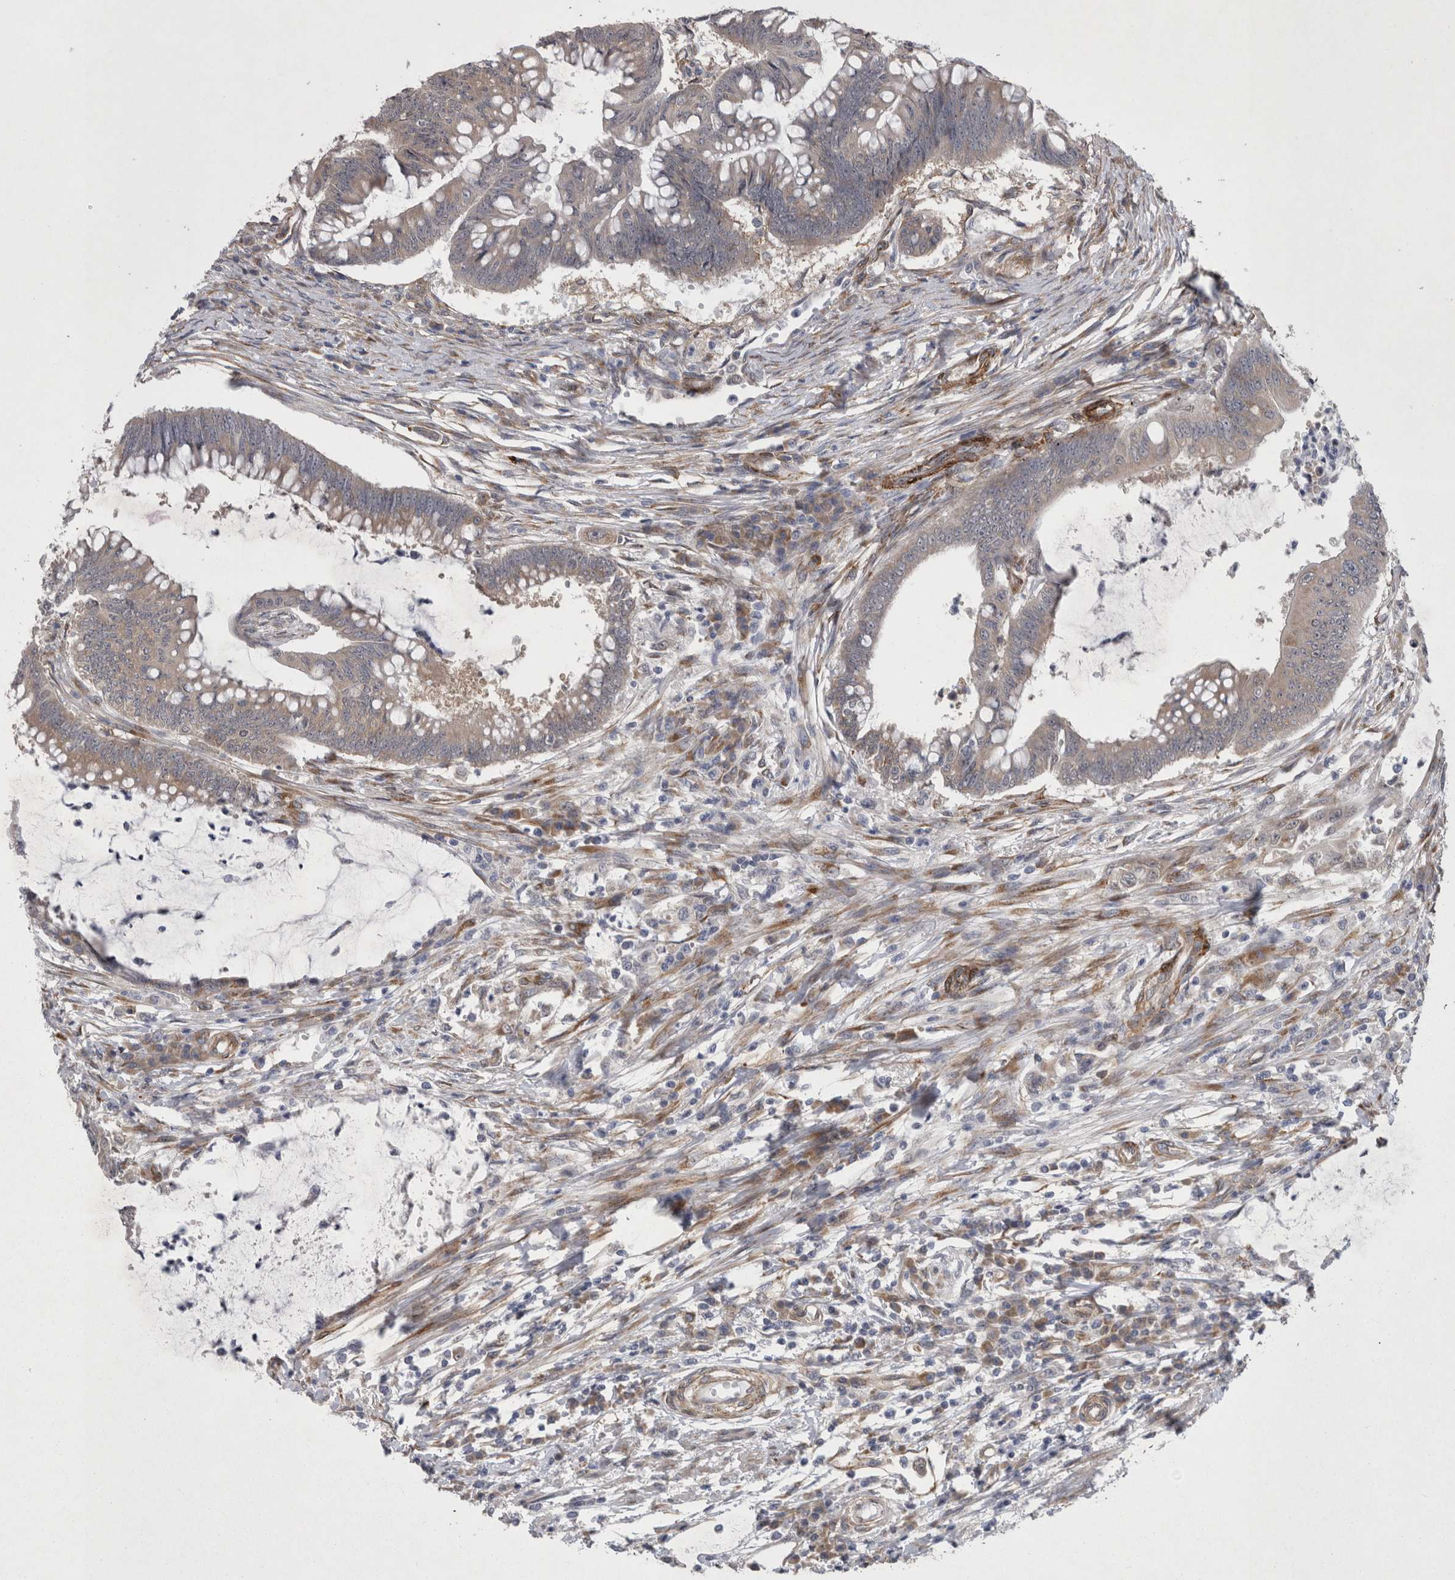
{"staining": {"intensity": "weak", "quantity": "25%-75%", "location": "cytoplasmic/membranous"}, "tissue": "colorectal cancer", "cell_type": "Tumor cells", "image_type": "cancer", "snomed": [{"axis": "morphology", "description": "Adenoma, NOS"}, {"axis": "morphology", "description": "Adenocarcinoma, NOS"}, {"axis": "topography", "description": "Colon"}], "caption": "A photomicrograph of colorectal adenoma stained for a protein displays weak cytoplasmic/membranous brown staining in tumor cells.", "gene": "DDX6", "patient": {"sex": "male", "age": 79}}